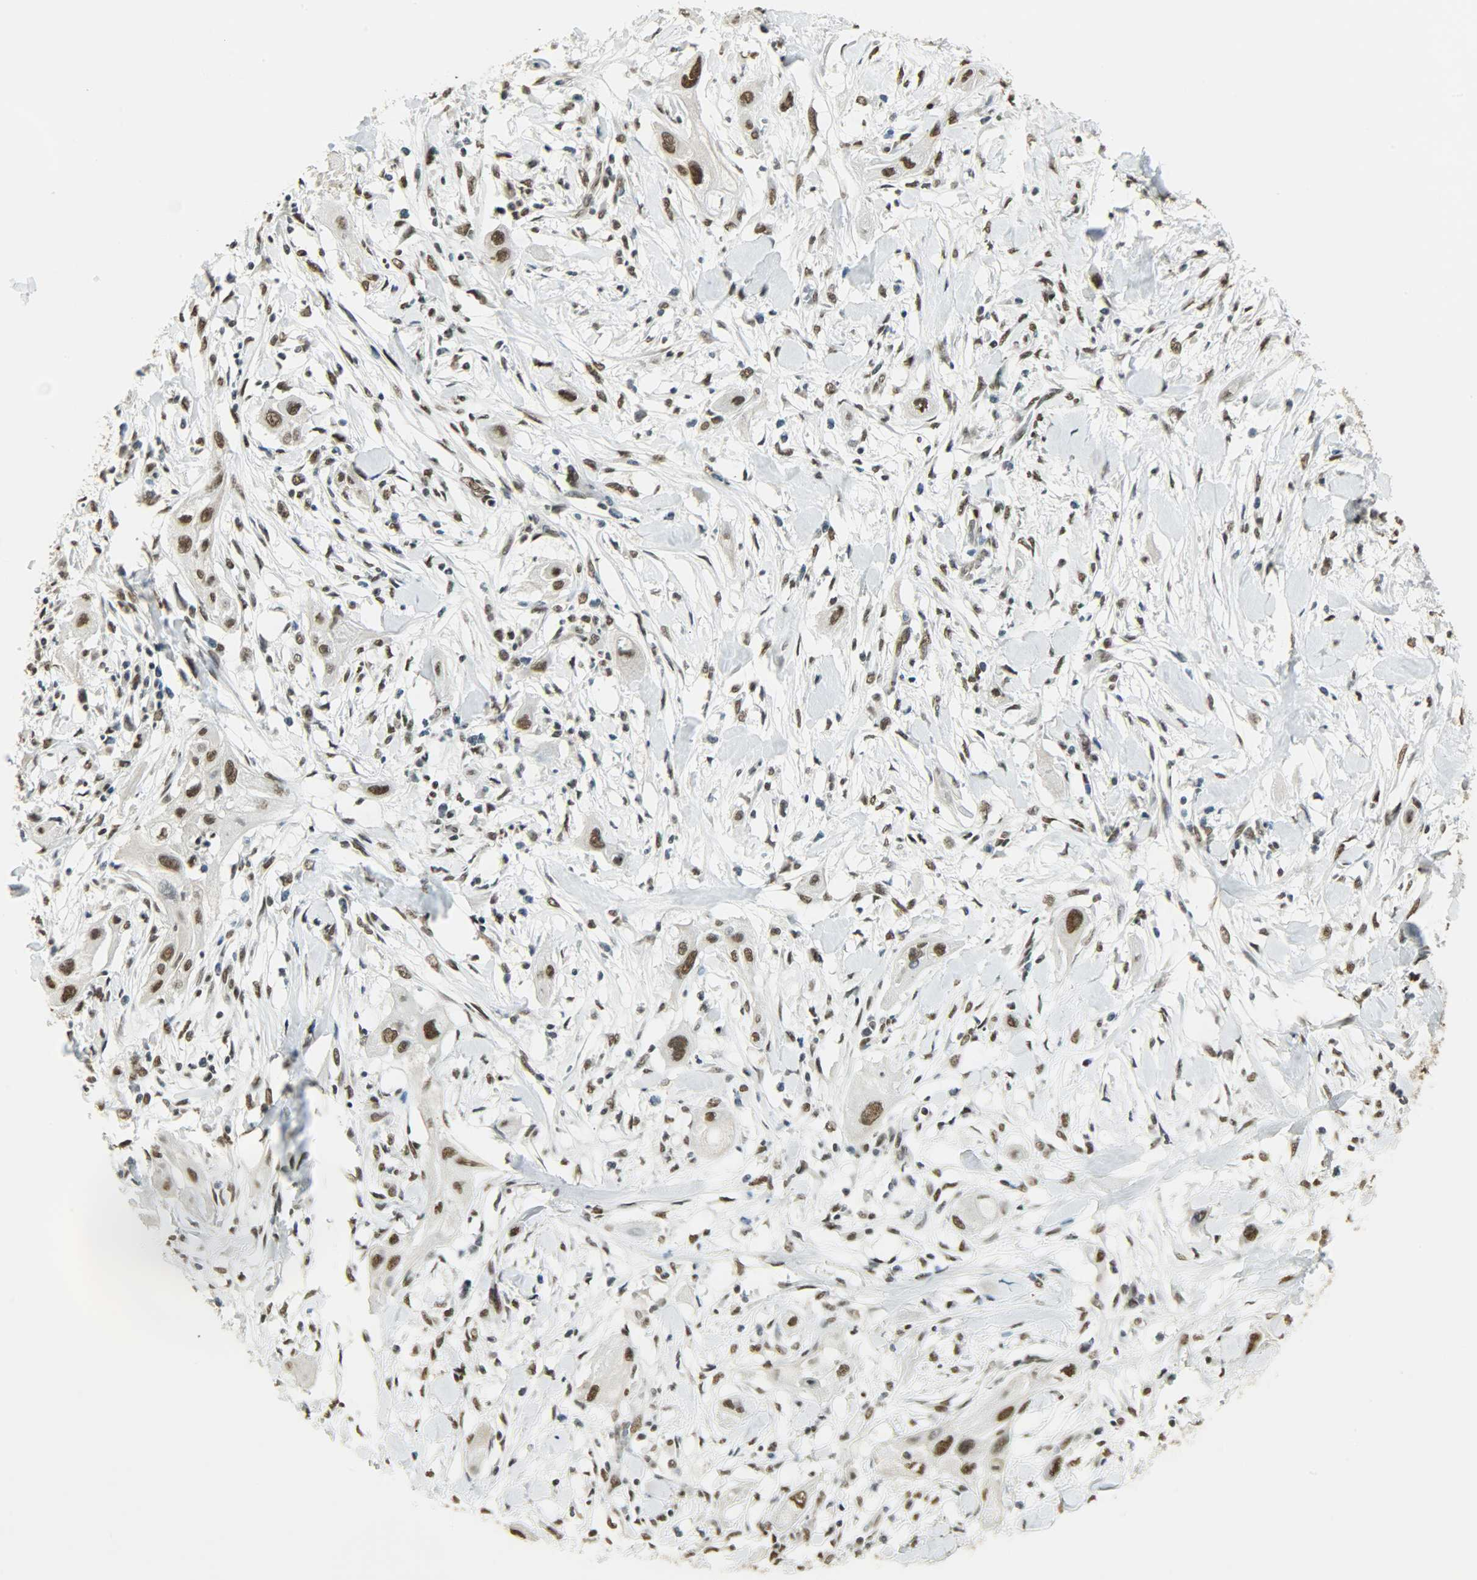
{"staining": {"intensity": "strong", "quantity": ">75%", "location": "nuclear"}, "tissue": "lung cancer", "cell_type": "Tumor cells", "image_type": "cancer", "snomed": [{"axis": "morphology", "description": "Squamous cell carcinoma, NOS"}, {"axis": "topography", "description": "Lung"}], "caption": "IHC of lung cancer (squamous cell carcinoma) reveals high levels of strong nuclear positivity in approximately >75% of tumor cells.", "gene": "MYEF2", "patient": {"sex": "female", "age": 47}}